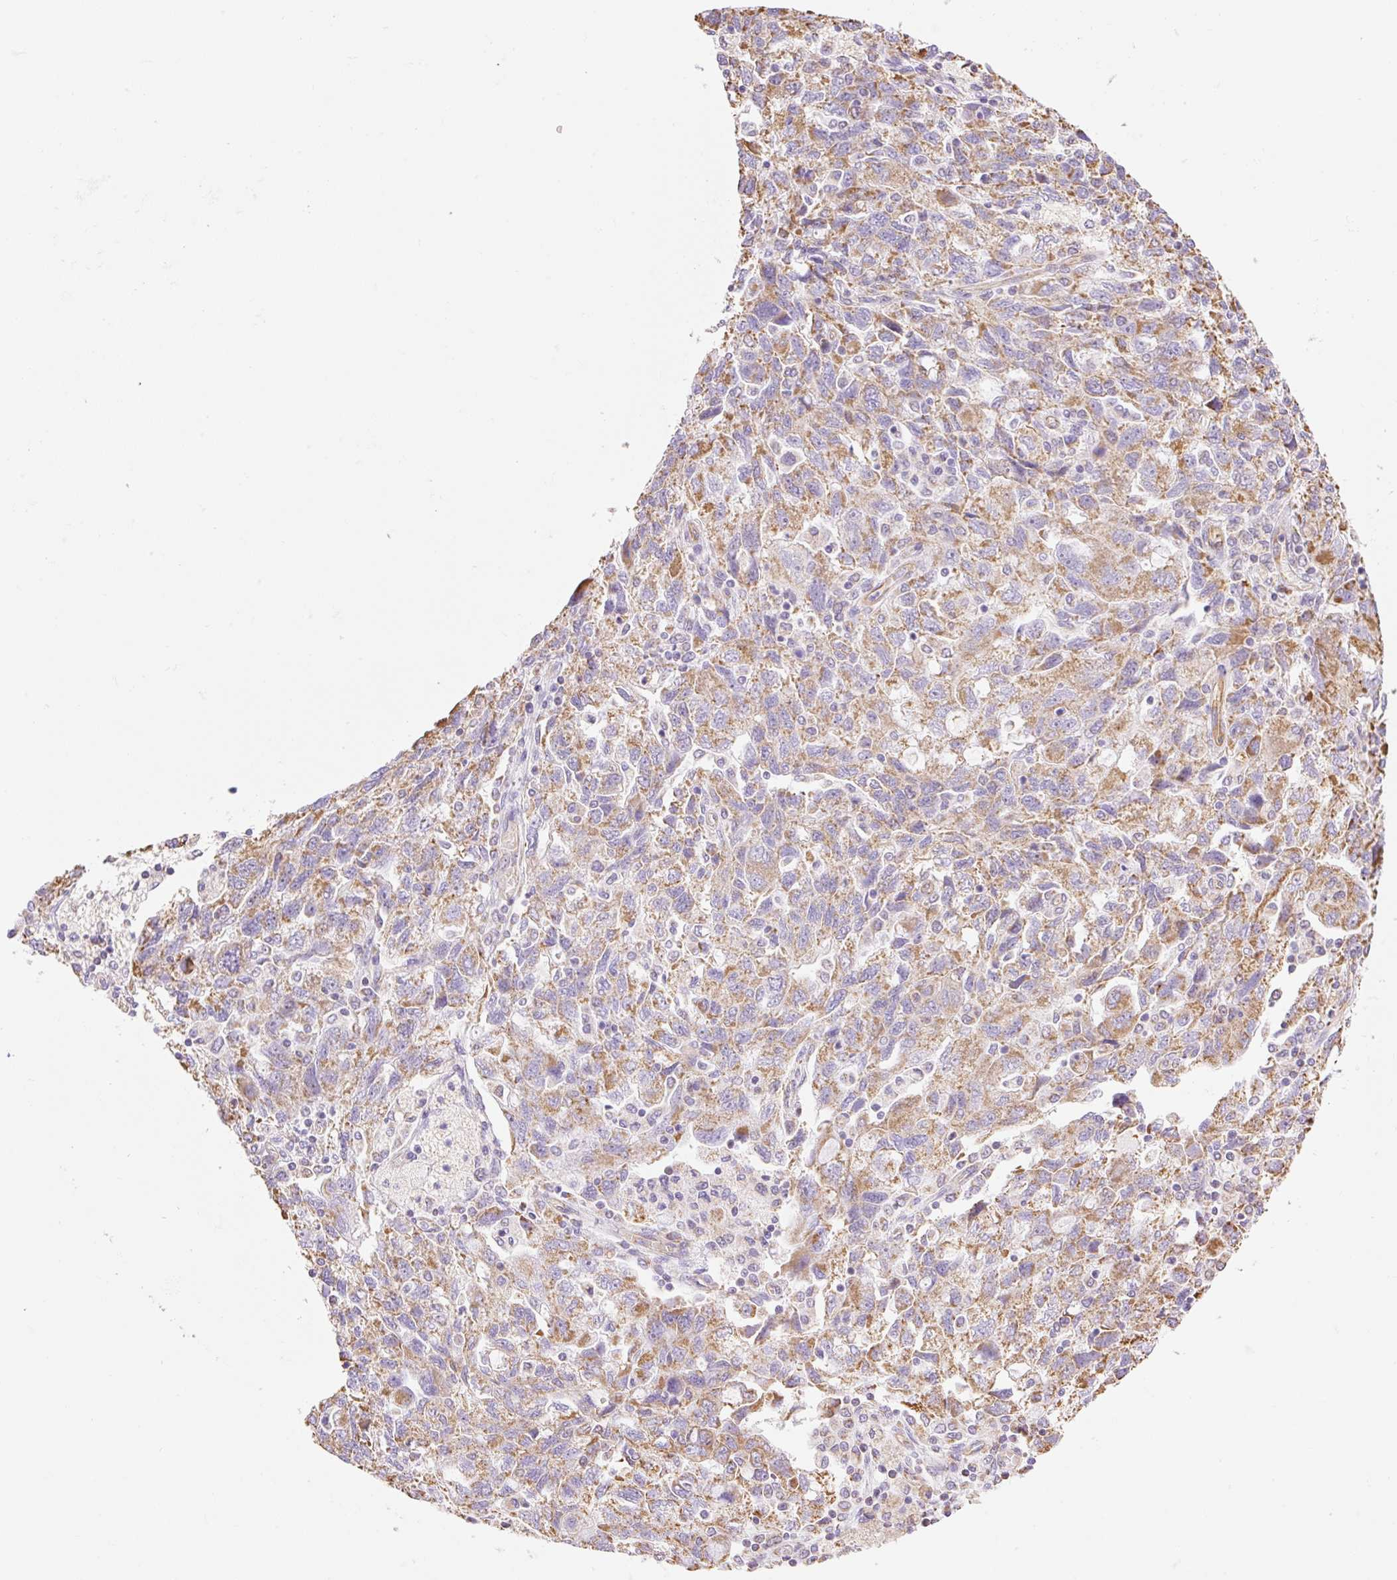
{"staining": {"intensity": "moderate", "quantity": ">75%", "location": "cytoplasmic/membranous"}, "tissue": "ovarian cancer", "cell_type": "Tumor cells", "image_type": "cancer", "snomed": [{"axis": "morphology", "description": "Carcinoma, NOS"}, {"axis": "morphology", "description": "Cystadenocarcinoma, serous, NOS"}, {"axis": "topography", "description": "Ovary"}], "caption": "Moderate cytoplasmic/membranous staining is identified in approximately >75% of tumor cells in ovarian carcinoma. (IHC, brightfield microscopy, high magnification).", "gene": "ESAM", "patient": {"sex": "female", "age": 69}}